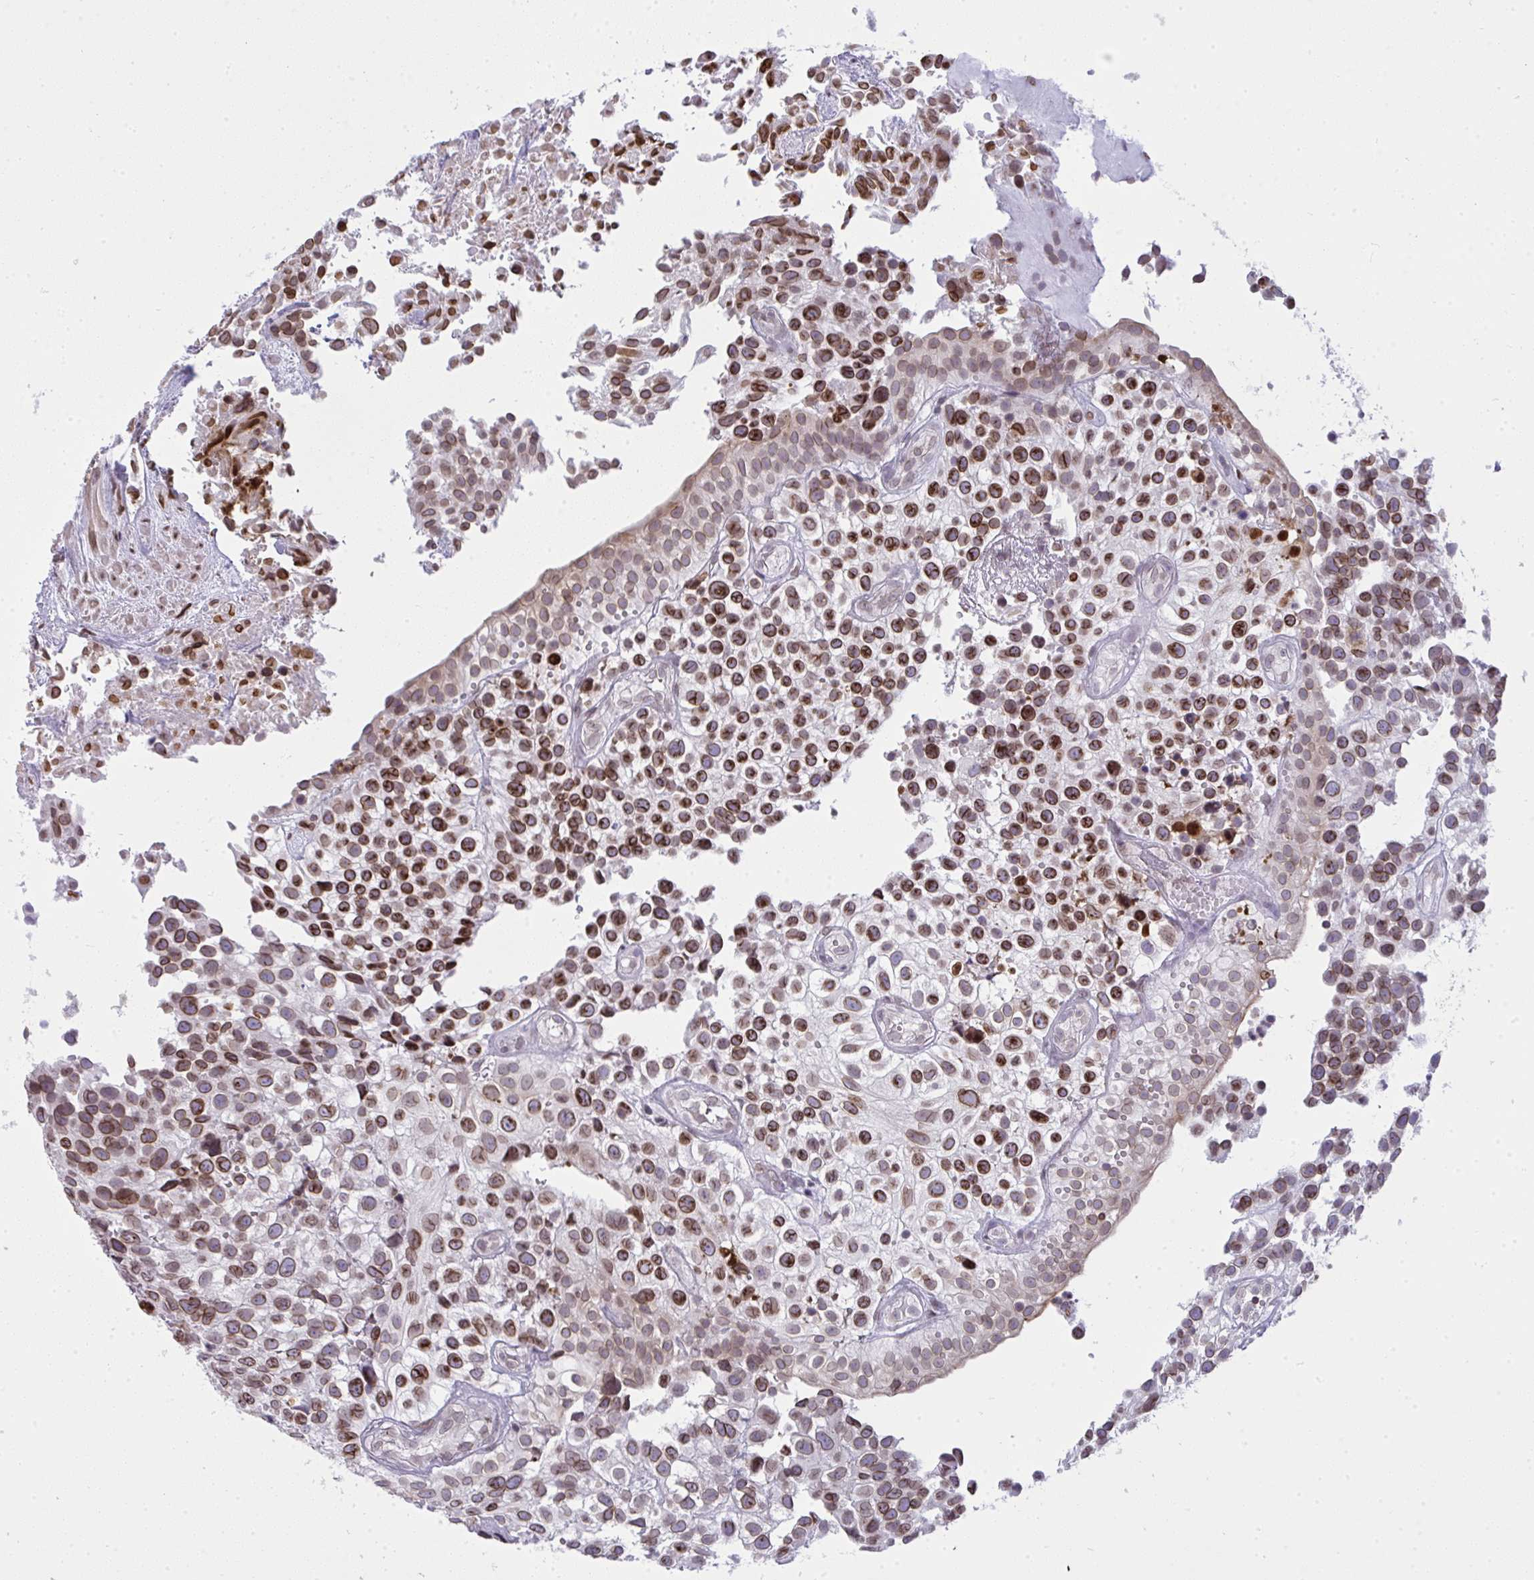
{"staining": {"intensity": "moderate", "quantity": "25%-75%", "location": "cytoplasmic/membranous,nuclear"}, "tissue": "urothelial cancer", "cell_type": "Tumor cells", "image_type": "cancer", "snomed": [{"axis": "morphology", "description": "Urothelial carcinoma, High grade"}, {"axis": "topography", "description": "Urinary bladder"}], "caption": "A brown stain highlights moderate cytoplasmic/membranous and nuclear positivity of a protein in urothelial carcinoma (high-grade) tumor cells.", "gene": "LMNB2", "patient": {"sex": "male", "age": 56}}